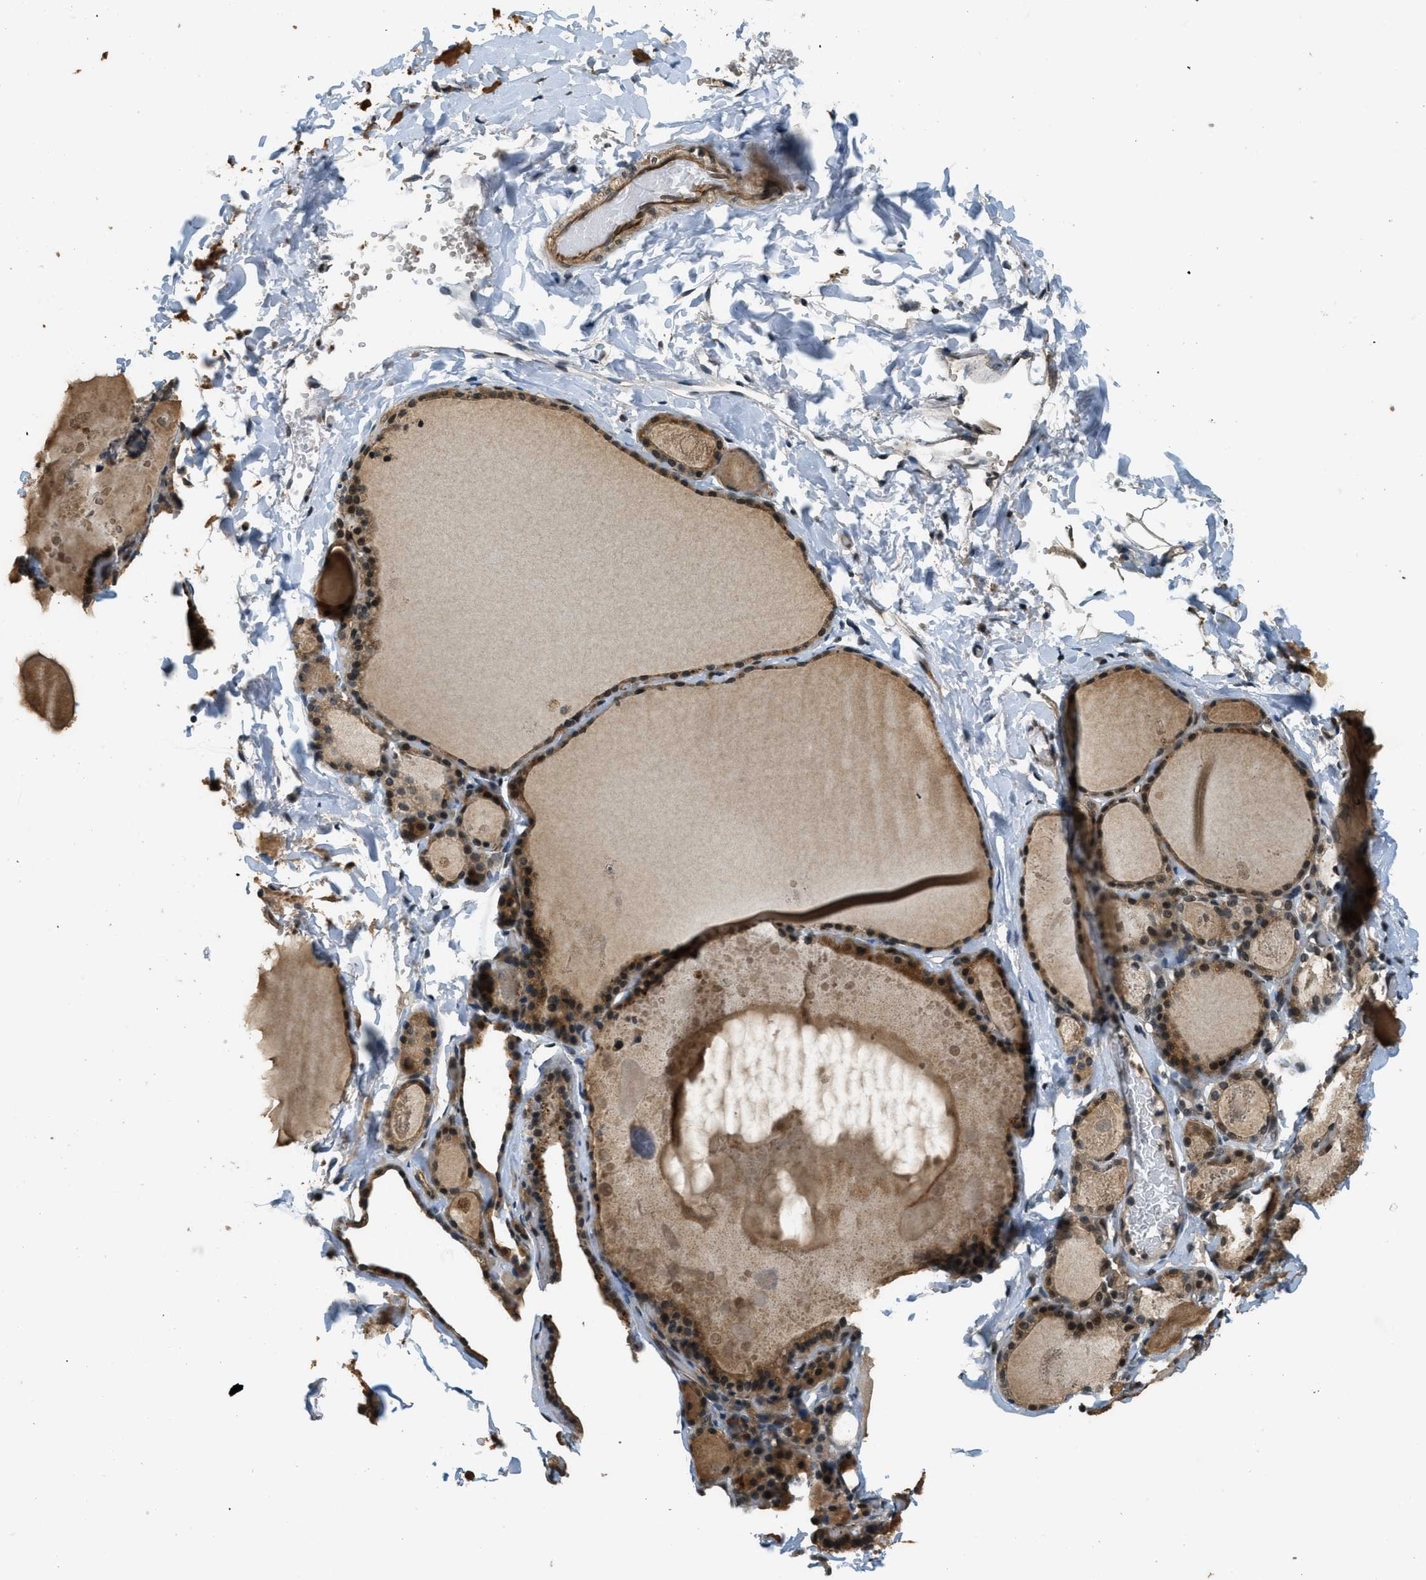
{"staining": {"intensity": "moderate", "quantity": ">75%", "location": "cytoplasmic/membranous,nuclear"}, "tissue": "thyroid gland", "cell_type": "Glandular cells", "image_type": "normal", "snomed": [{"axis": "morphology", "description": "Normal tissue, NOS"}, {"axis": "topography", "description": "Thyroid gland"}], "caption": "IHC micrograph of normal thyroid gland stained for a protein (brown), which reveals medium levels of moderate cytoplasmic/membranous,nuclear staining in about >75% of glandular cells.", "gene": "MED21", "patient": {"sex": "male", "age": 56}}